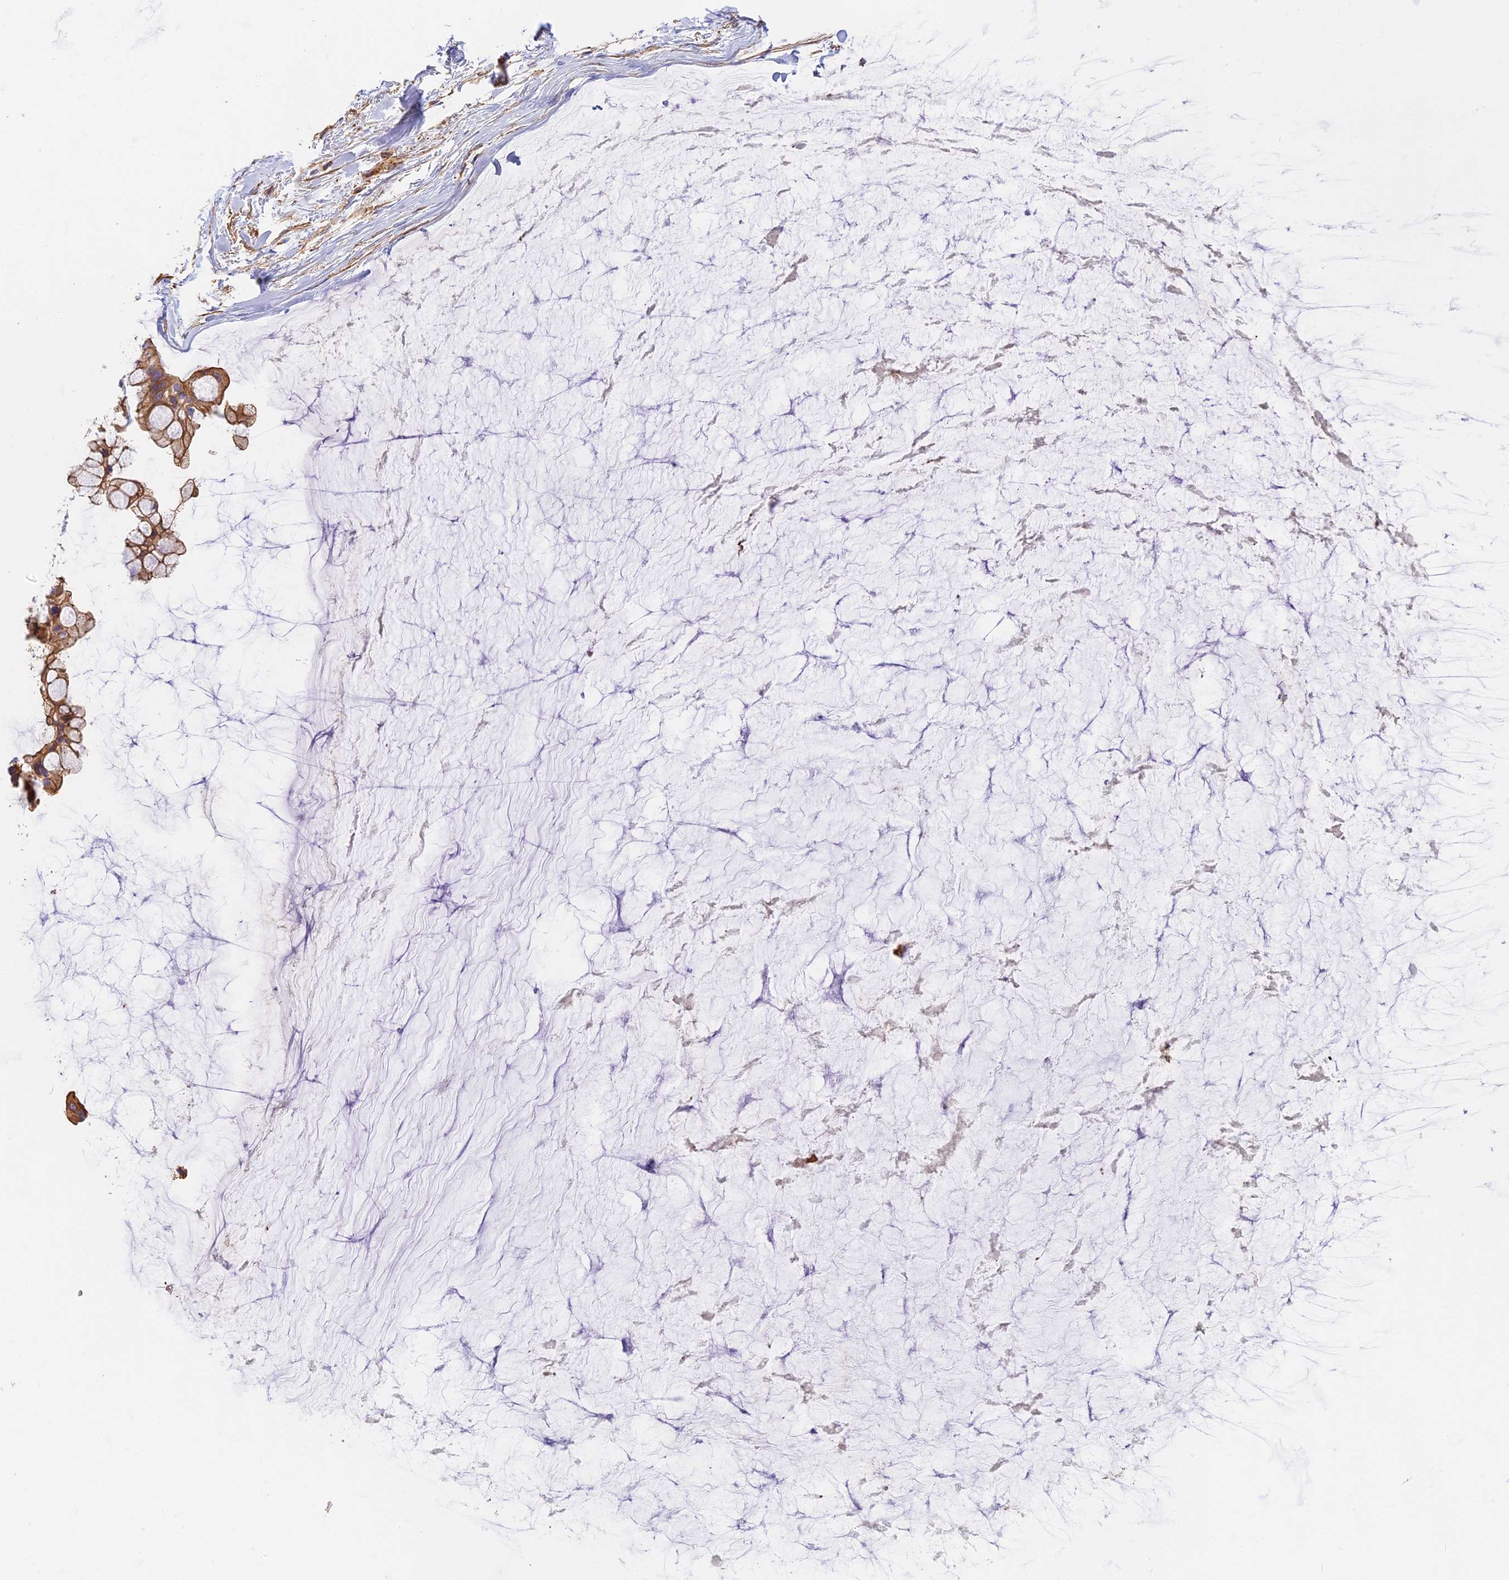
{"staining": {"intensity": "moderate", "quantity": ">75%", "location": "cytoplasmic/membranous"}, "tissue": "ovarian cancer", "cell_type": "Tumor cells", "image_type": "cancer", "snomed": [{"axis": "morphology", "description": "Cystadenocarcinoma, mucinous, NOS"}, {"axis": "topography", "description": "Ovary"}], "caption": "Ovarian cancer stained with a brown dye exhibits moderate cytoplasmic/membranous positive staining in about >75% of tumor cells.", "gene": "VPS18", "patient": {"sex": "female", "age": 39}}